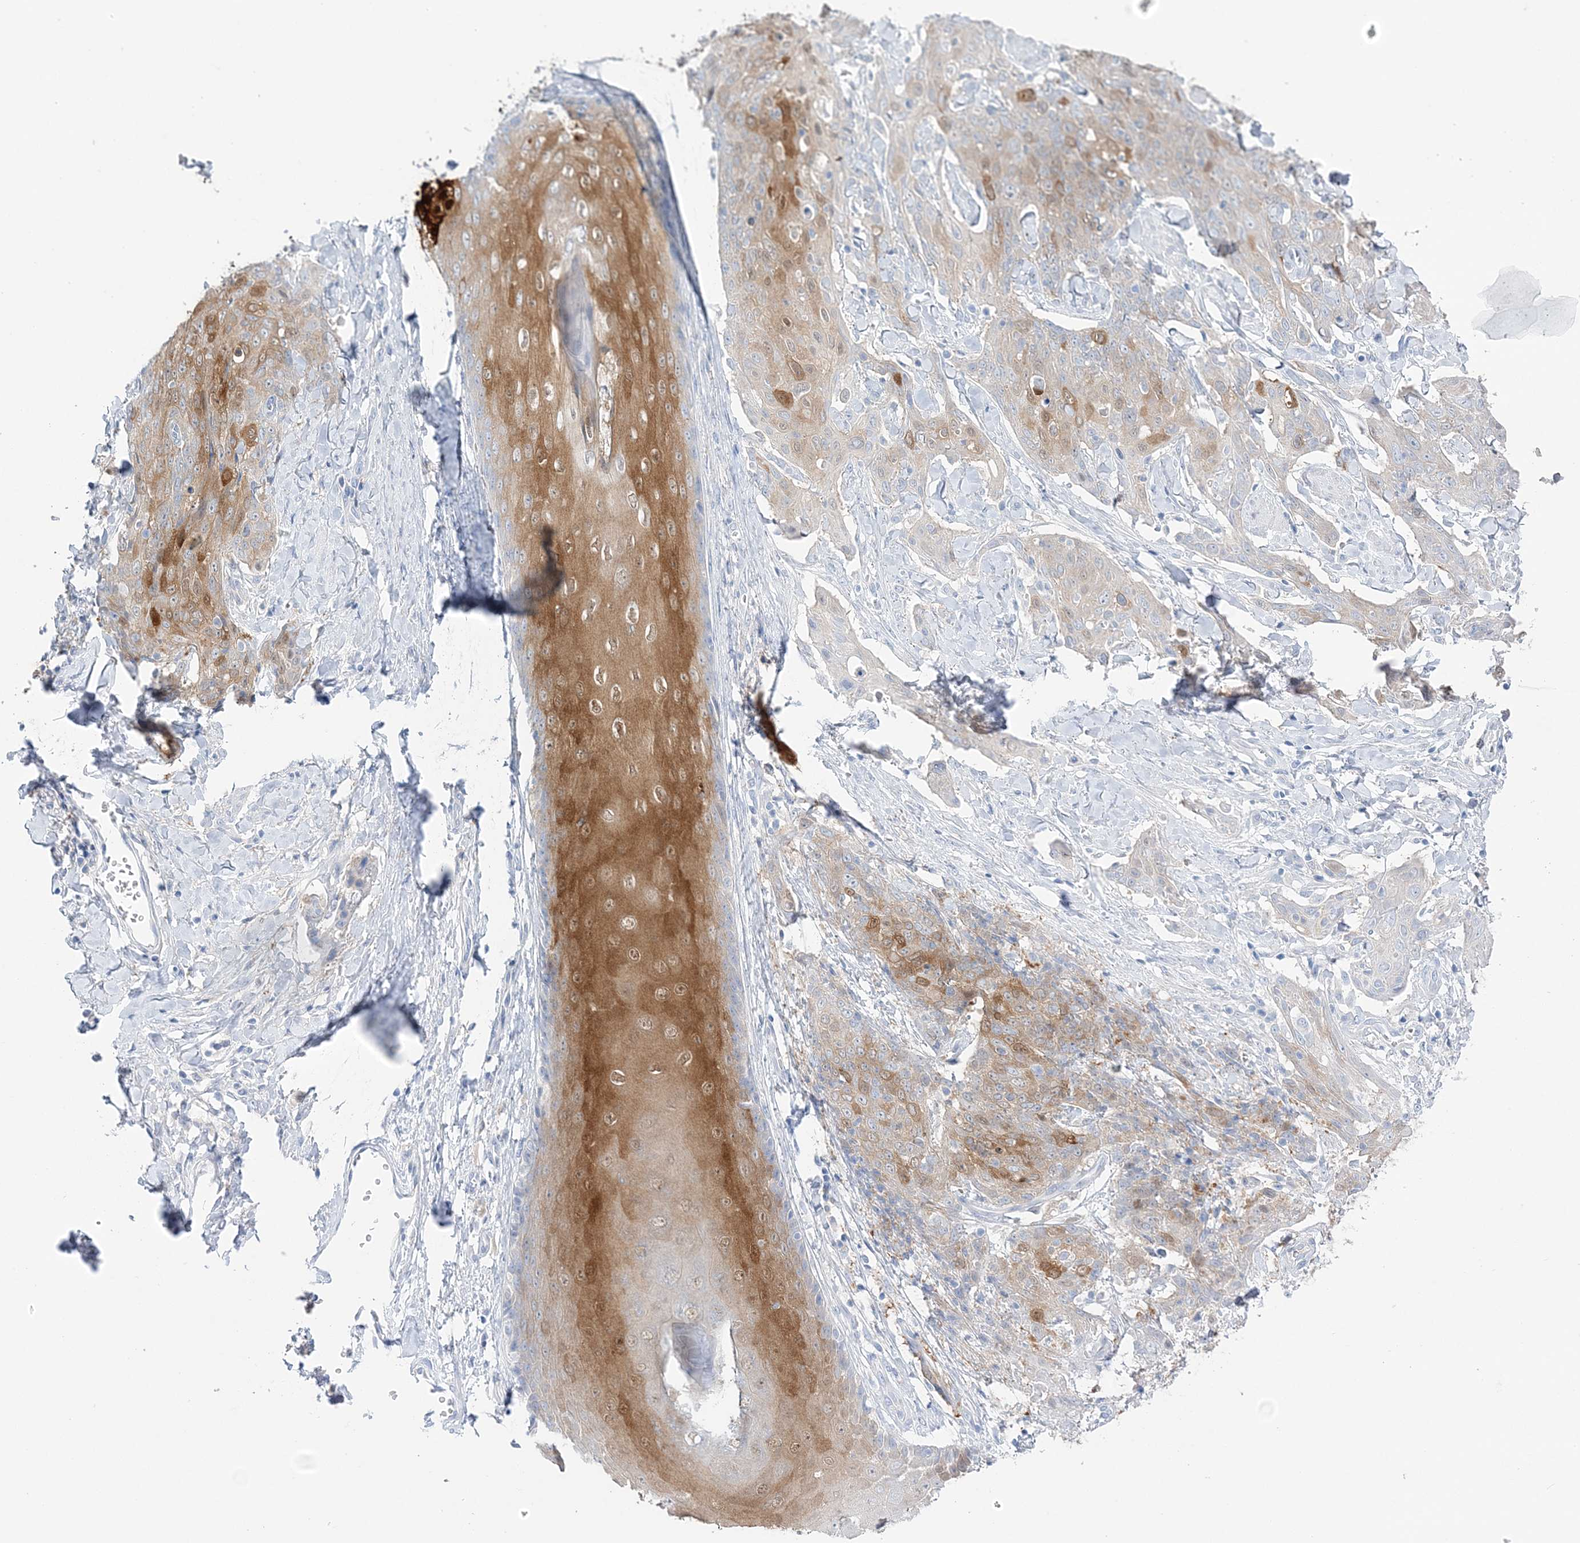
{"staining": {"intensity": "moderate", "quantity": "25%-75%", "location": "cytoplasmic/membranous,nuclear"}, "tissue": "skin cancer", "cell_type": "Tumor cells", "image_type": "cancer", "snomed": [{"axis": "morphology", "description": "Squamous cell carcinoma, NOS"}, {"axis": "topography", "description": "Skin"}, {"axis": "topography", "description": "Vulva"}], "caption": "A brown stain shows moderate cytoplasmic/membranous and nuclear staining of a protein in human skin squamous cell carcinoma tumor cells.", "gene": "HMGCS1", "patient": {"sex": "female", "age": 85}}